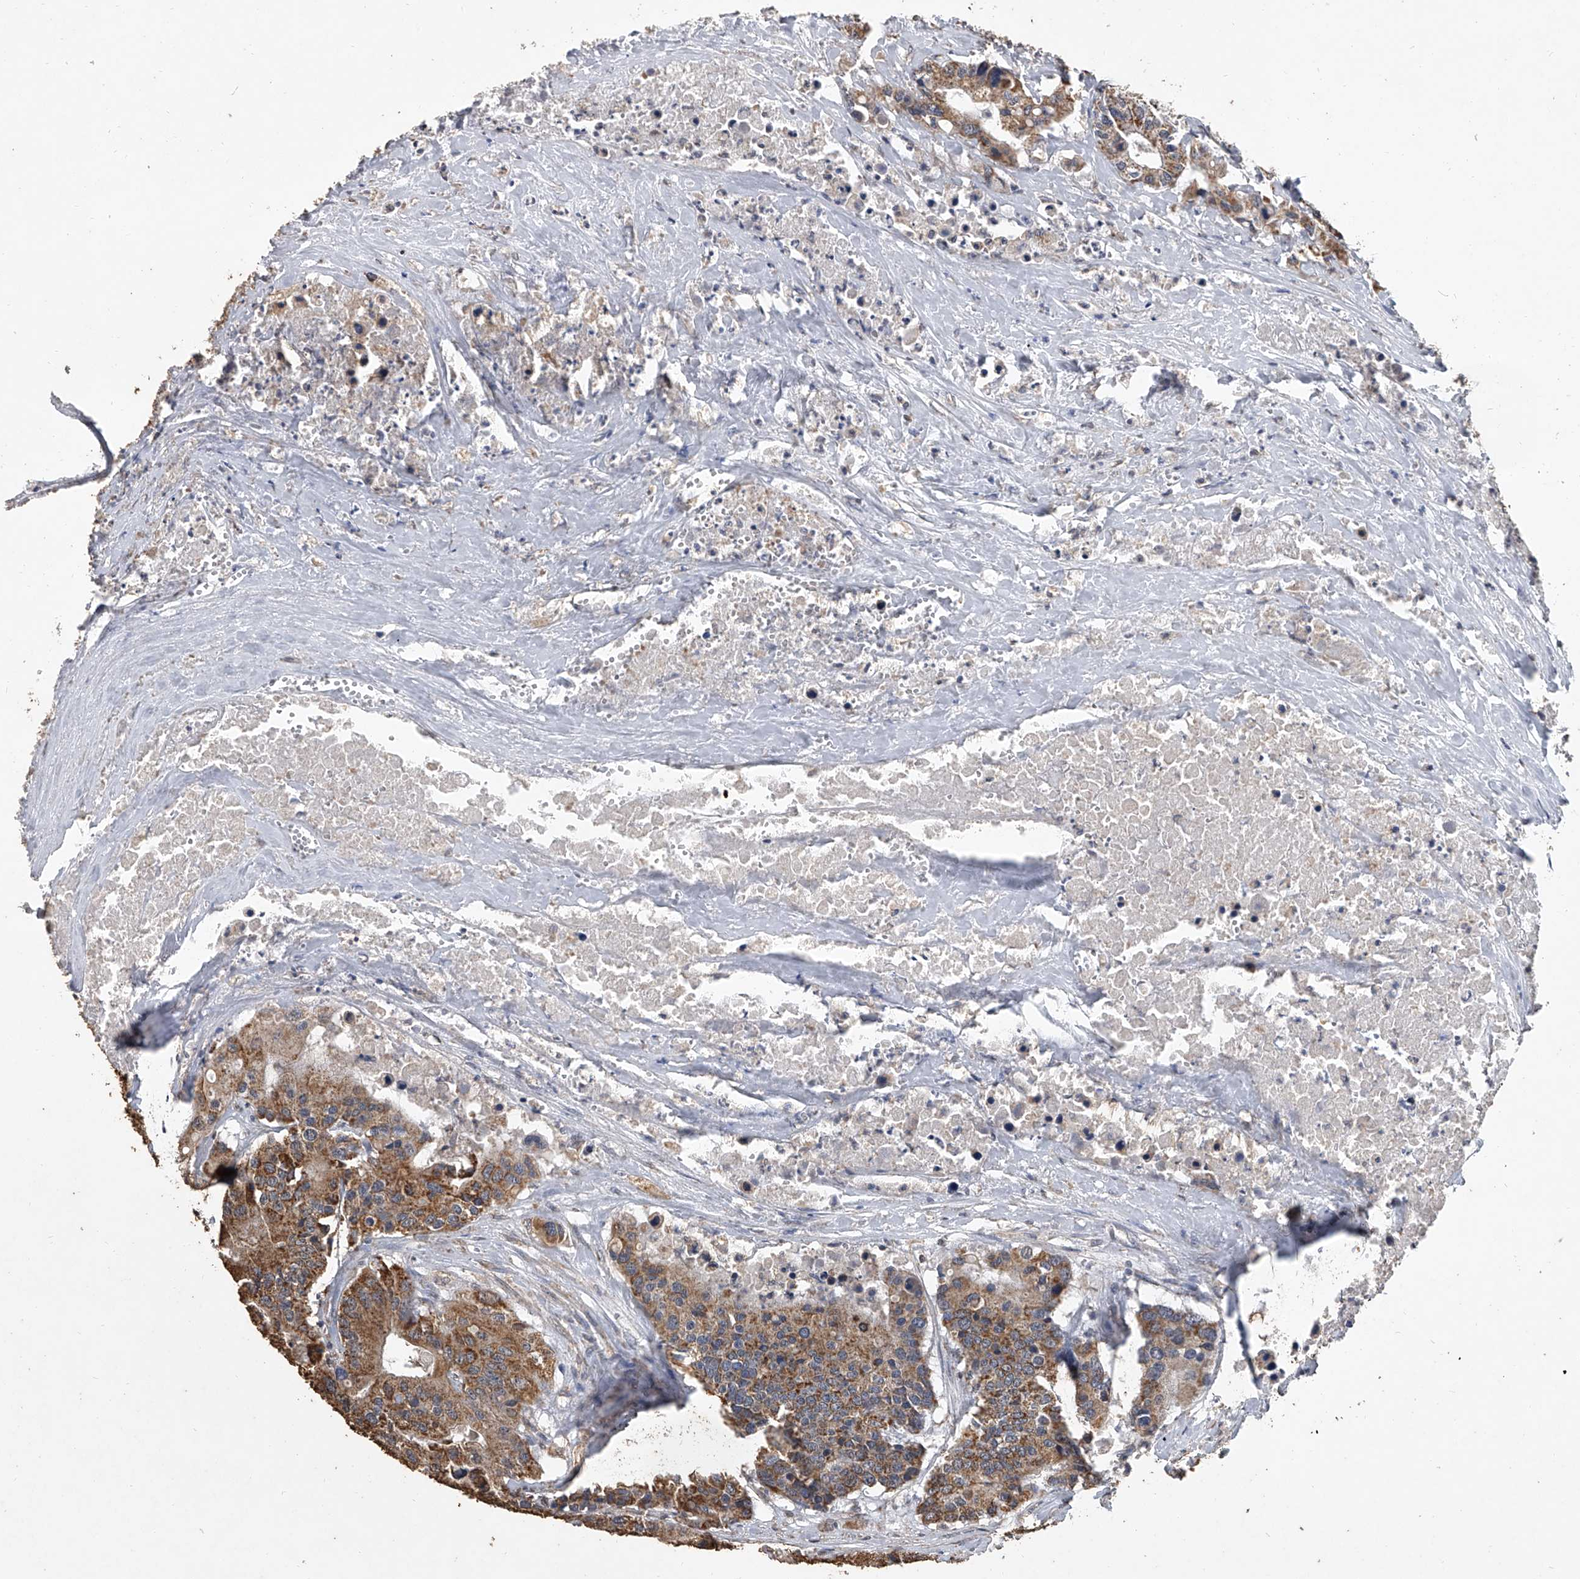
{"staining": {"intensity": "moderate", "quantity": ">75%", "location": "cytoplasmic/membranous"}, "tissue": "colorectal cancer", "cell_type": "Tumor cells", "image_type": "cancer", "snomed": [{"axis": "morphology", "description": "Adenocarcinoma, NOS"}, {"axis": "topography", "description": "Colon"}], "caption": "Immunohistochemical staining of human adenocarcinoma (colorectal) shows moderate cytoplasmic/membranous protein expression in about >75% of tumor cells. (DAB (3,3'-diaminobenzidine) = brown stain, brightfield microscopy at high magnification).", "gene": "MRPL28", "patient": {"sex": "male", "age": 77}}